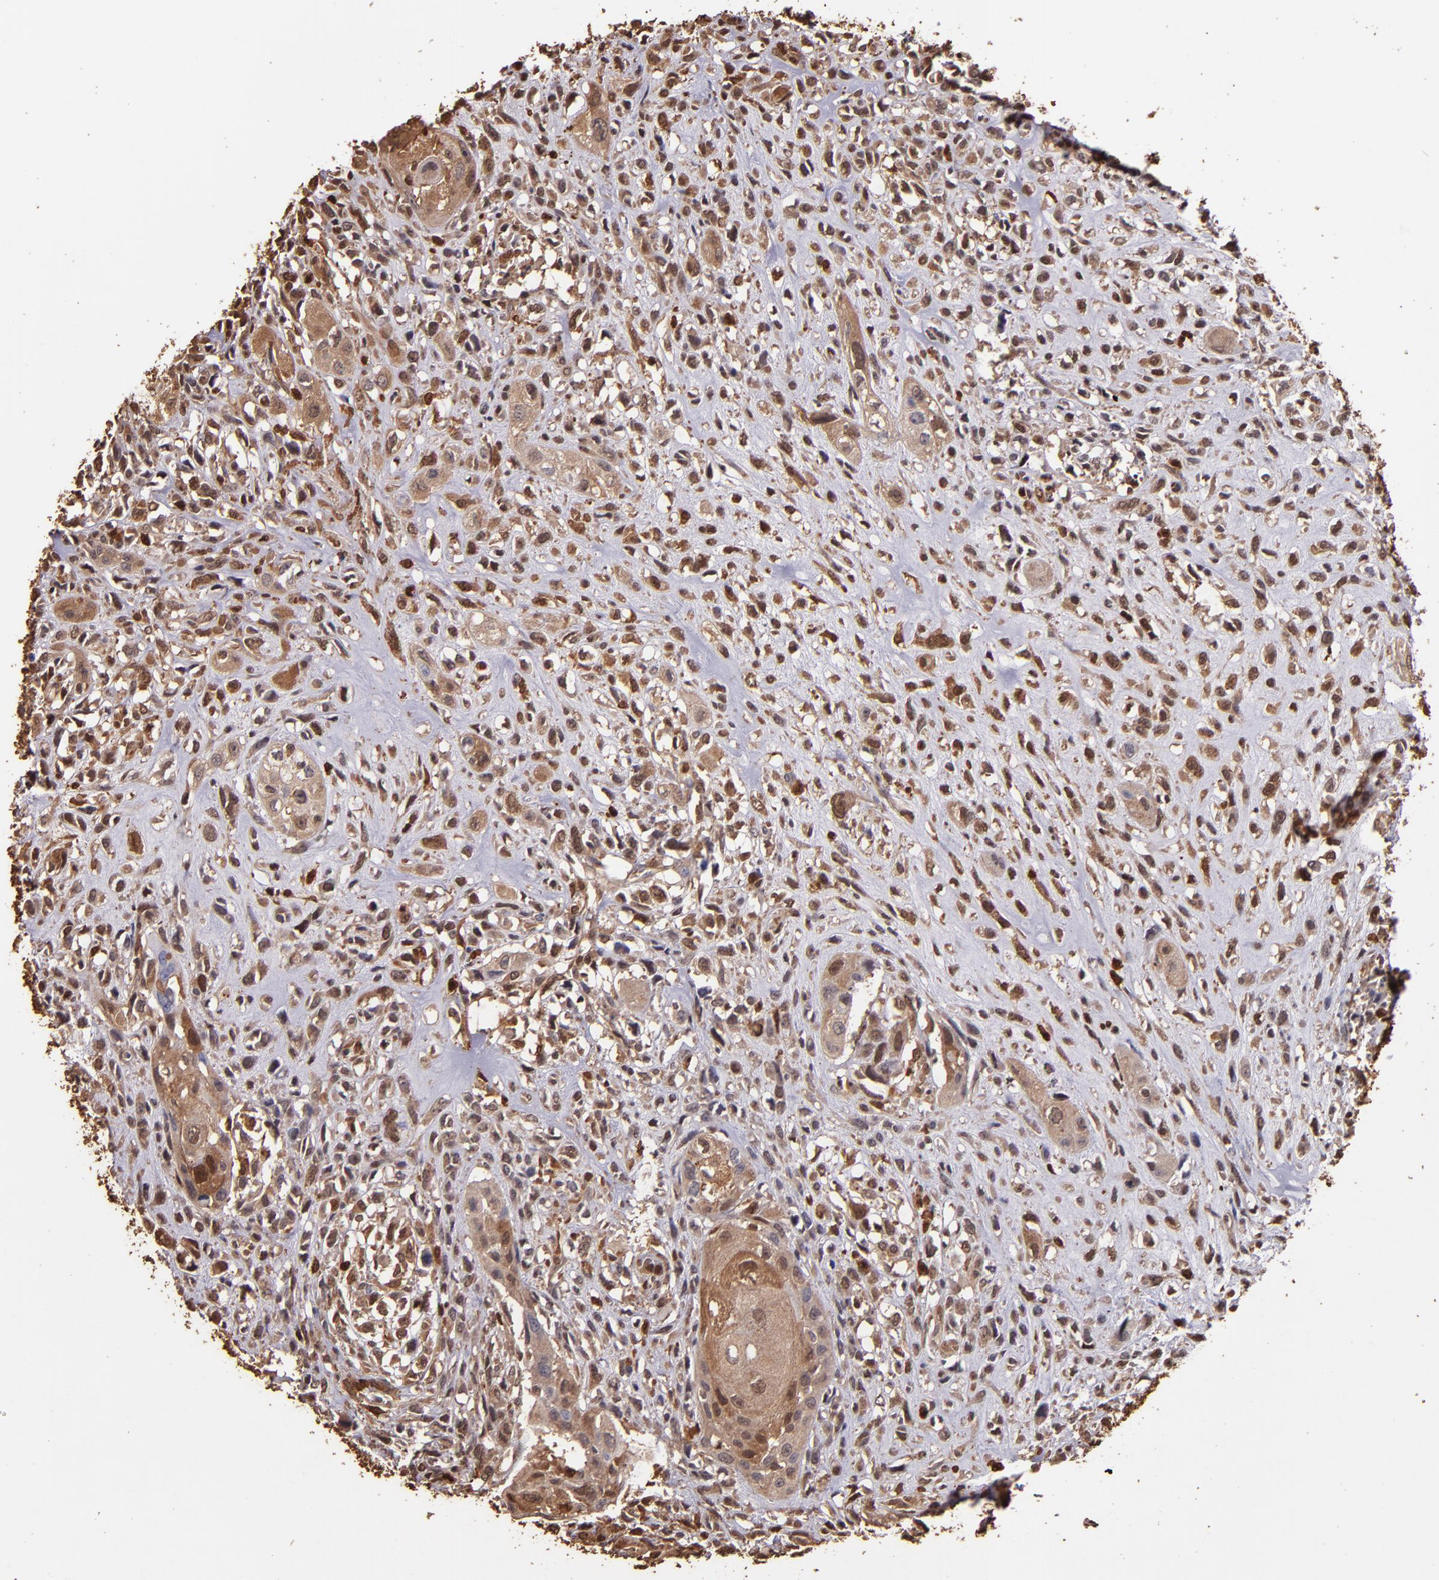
{"staining": {"intensity": "strong", "quantity": ">75%", "location": "cytoplasmic/membranous,nuclear"}, "tissue": "head and neck cancer", "cell_type": "Tumor cells", "image_type": "cancer", "snomed": [{"axis": "morphology", "description": "Neoplasm, malignant, NOS"}, {"axis": "topography", "description": "Salivary gland"}, {"axis": "topography", "description": "Head-Neck"}], "caption": "Head and neck cancer (neoplasm (malignant)) tissue demonstrates strong cytoplasmic/membranous and nuclear positivity in approximately >75% of tumor cells, visualized by immunohistochemistry. (Brightfield microscopy of DAB IHC at high magnification).", "gene": "S100A6", "patient": {"sex": "male", "age": 43}}